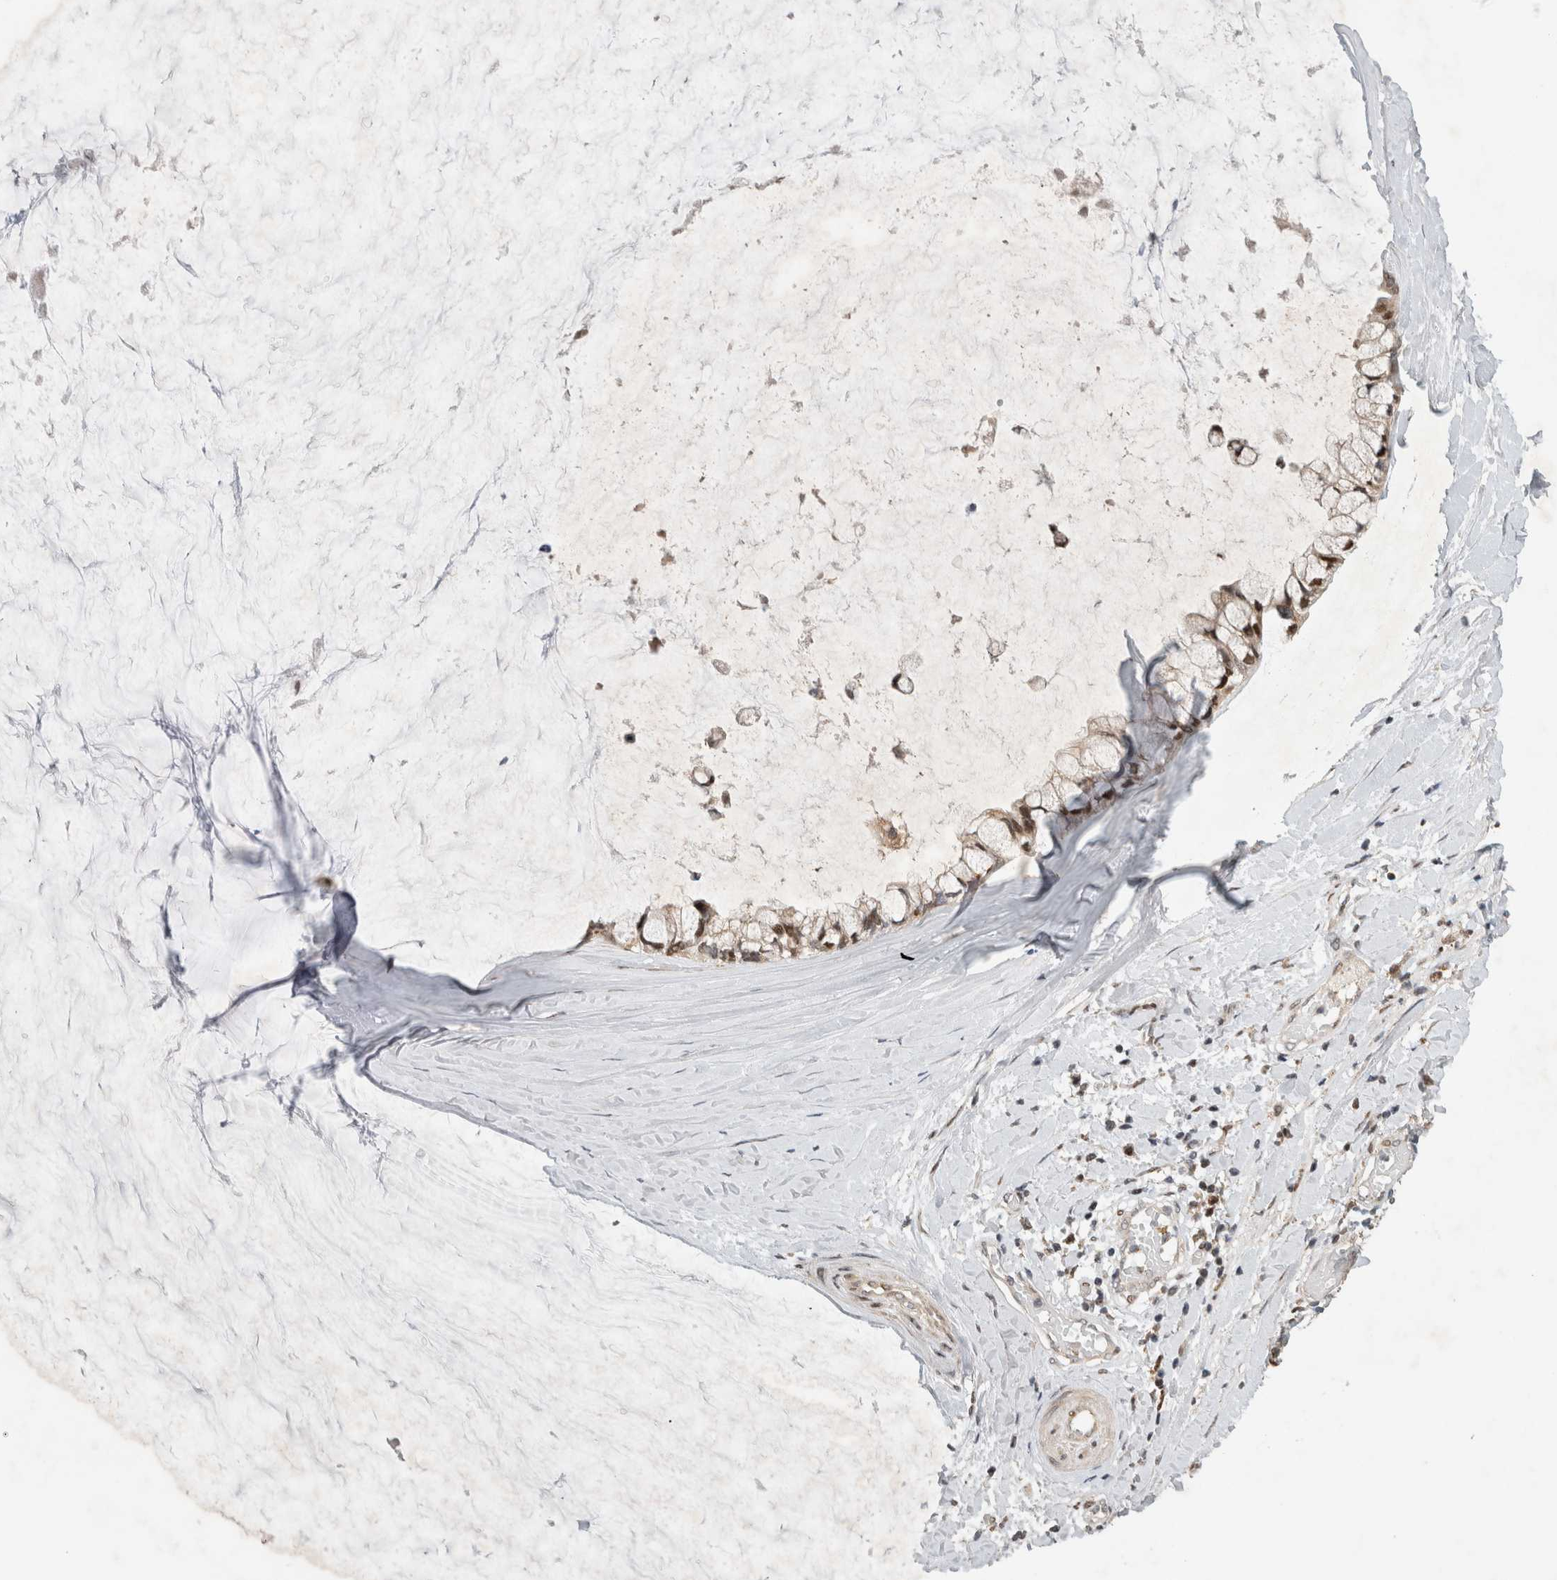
{"staining": {"intensity": "moderate", "quantity": "<25%", "location": "nuclear"}, "tissue": "ovarian cancer", "cell_type": "Tumor cells", "image_type": "cancer", "snomed": [{"axis": "morphology", "description": "Cystadenocarcinoma, mucinous, NOS"}, {"axis": "topography", "description": "Ovary"}], "caption": "The micrograph exhibits staining of ovarian mucinous cystadenocarcinoma, revealing moderate nuclear protein staining (brown color) within tumor cells. The staining was performed using DAB to visualize the protein expression in brown, while the nuclei were stained in blue with hematoxylin (Magnification: 20x).", "gene": "C8orf58", "patient": {"sex": "female", "age": 39}}